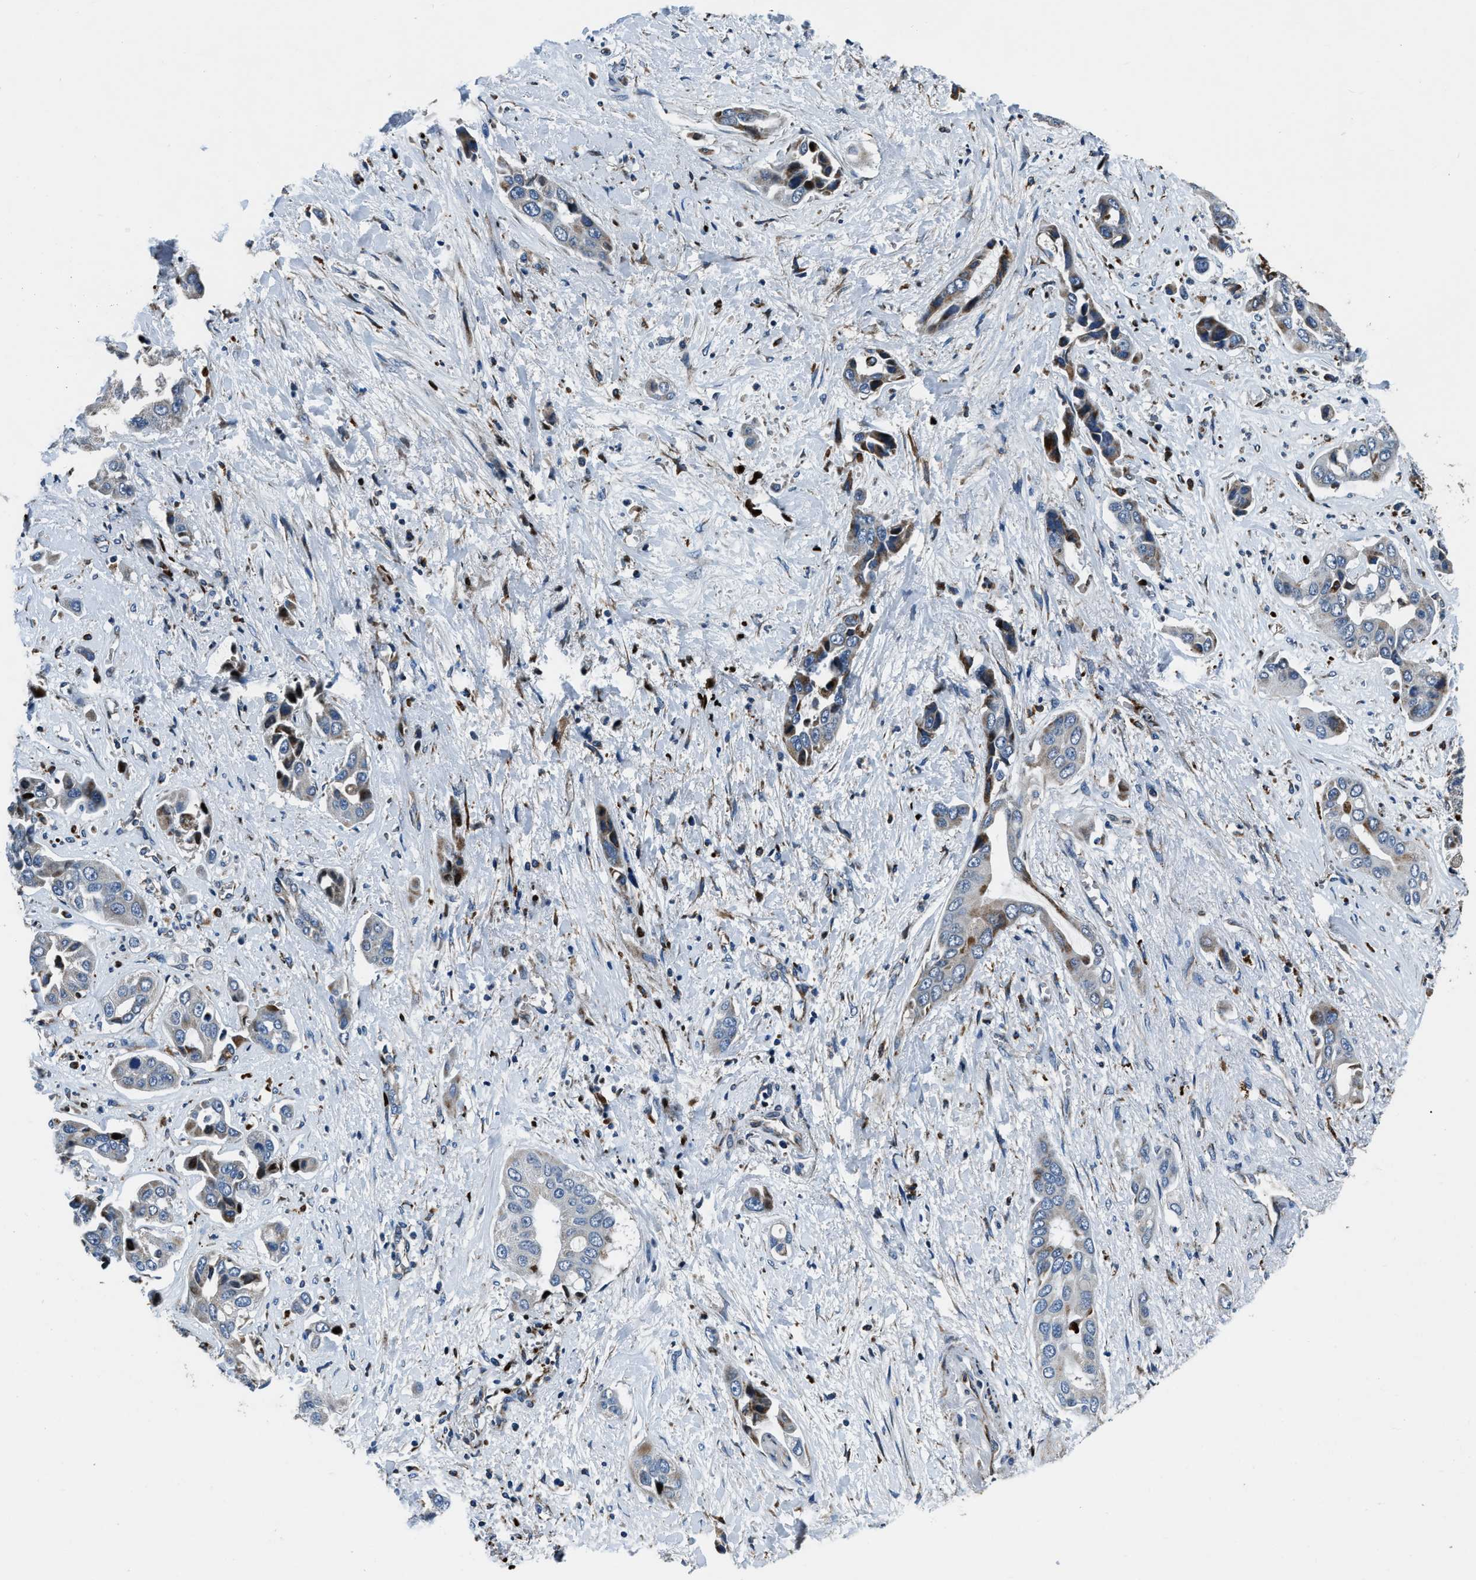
{"staining": {"intensity": "moderate", "quantity": "<25%", "location": "cytoplasmic/membranous"}, "tissue": "liver cancer", "cell_type": "Tumor cells", "image_type": "cancer", "snomed": [{"axis": "morphology", "description": "Cholangiocarcinoma"}, {"axis": "topography", "description": "Liver"}], "caption": "A brown stain labels moderate cytoplasmic/membranous expression of a protein in human liver cholangiocarcinoma tumor cells.", "gene": "OGDH", "patient": {"sex": "female", "age": 52}}